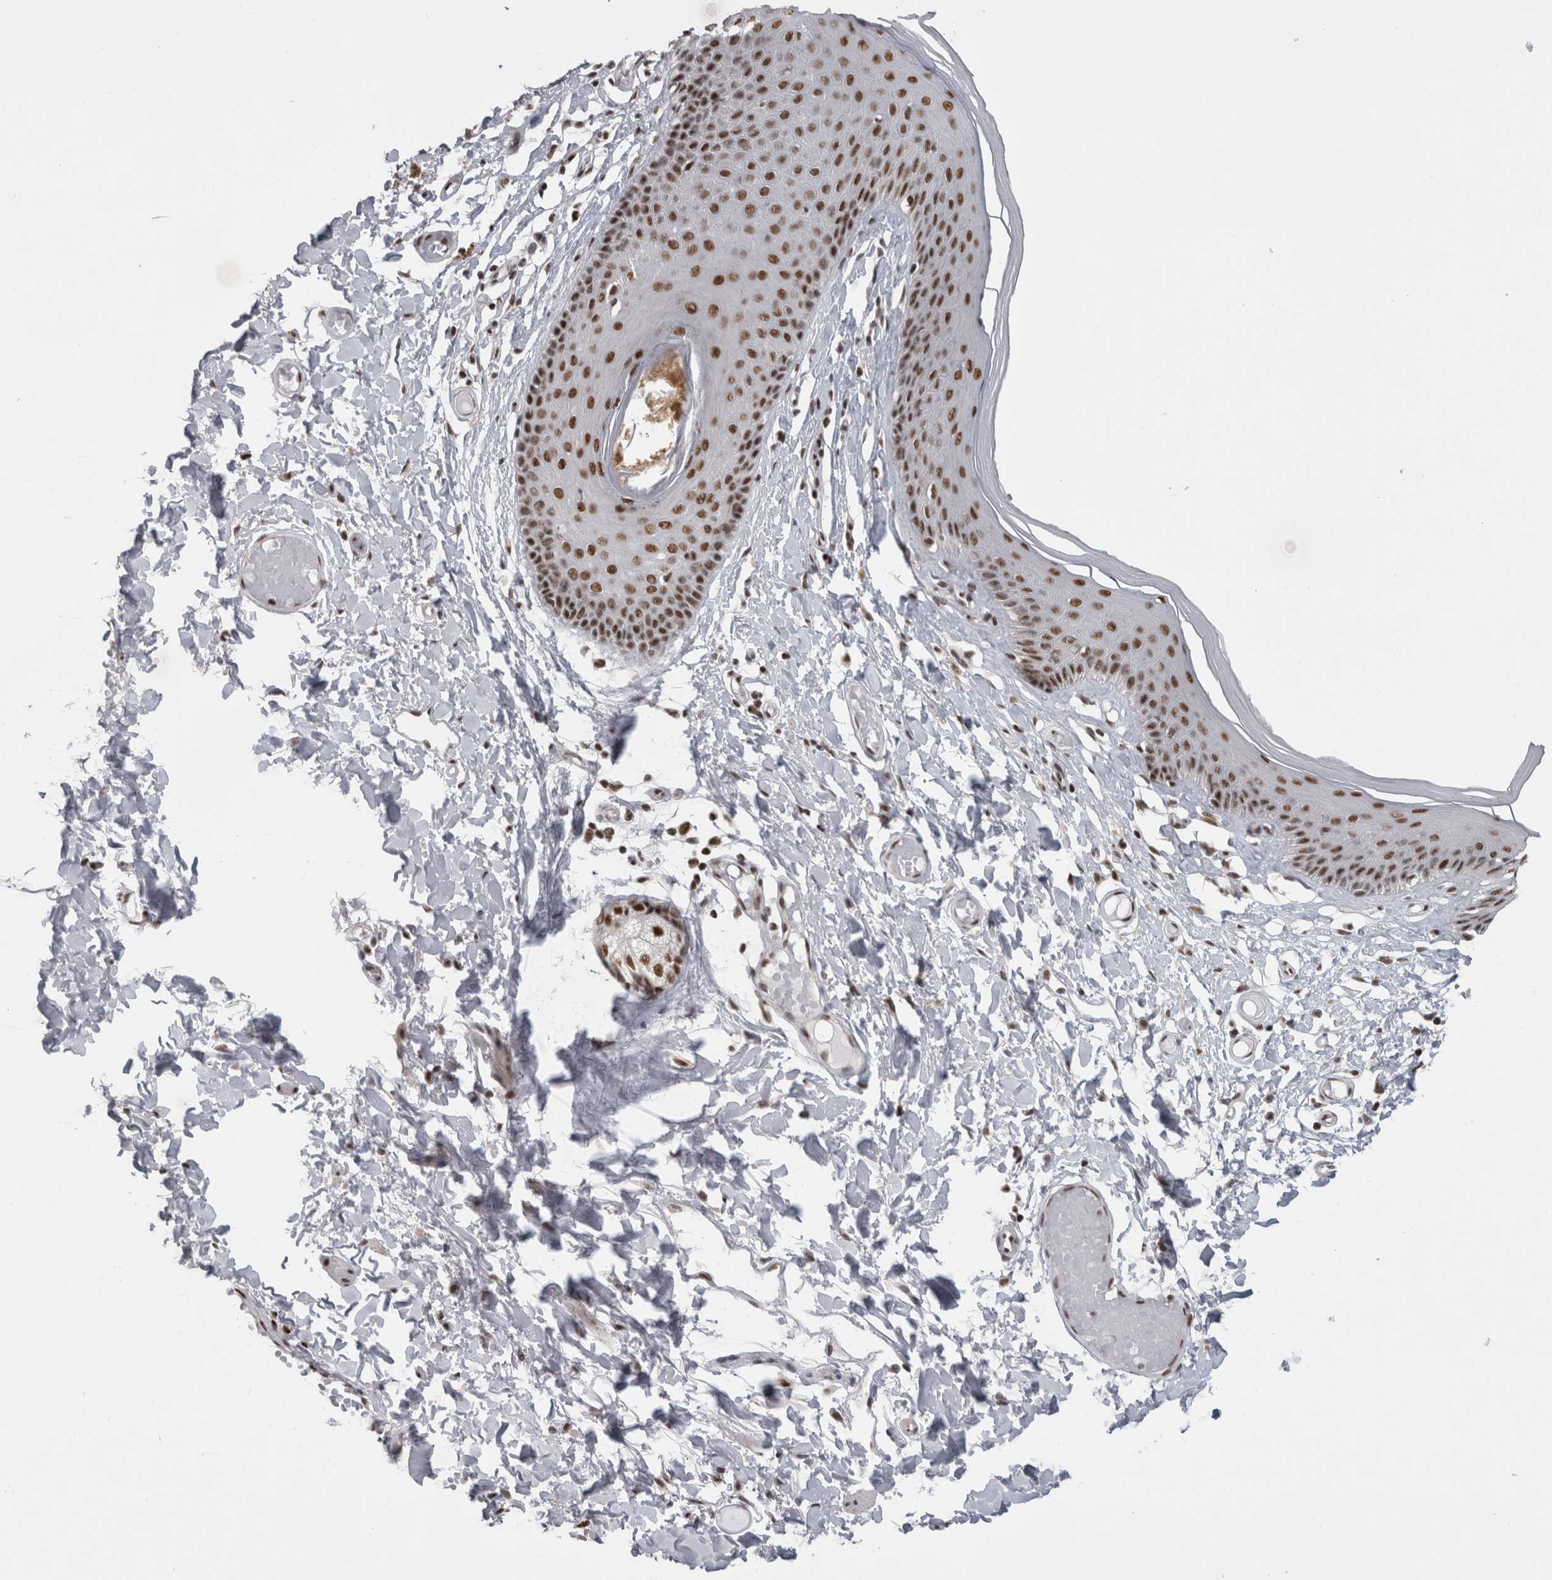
{"staining": {"intensity": "strong", "quantity": ">75%", "location": "nuclear"}, "tissue": "skin", "cell_type": "Epidermal cells", "image_type": "normal", "snomed": [{"axis": "morphology", "description": "Normal tissue, NOS"}, {"axis": "topography", "description": "Vulva"}], "caption": "Immunohistochemistry histopathology image of normal skin: human skin stained using IHC displays high levels of strong protein expression localized specifically in the nuclear of epidermal cells, appearing as a nuclear brown color.", "gene": "CDK11A", "patient": {"sex": "female", "age": 73}}